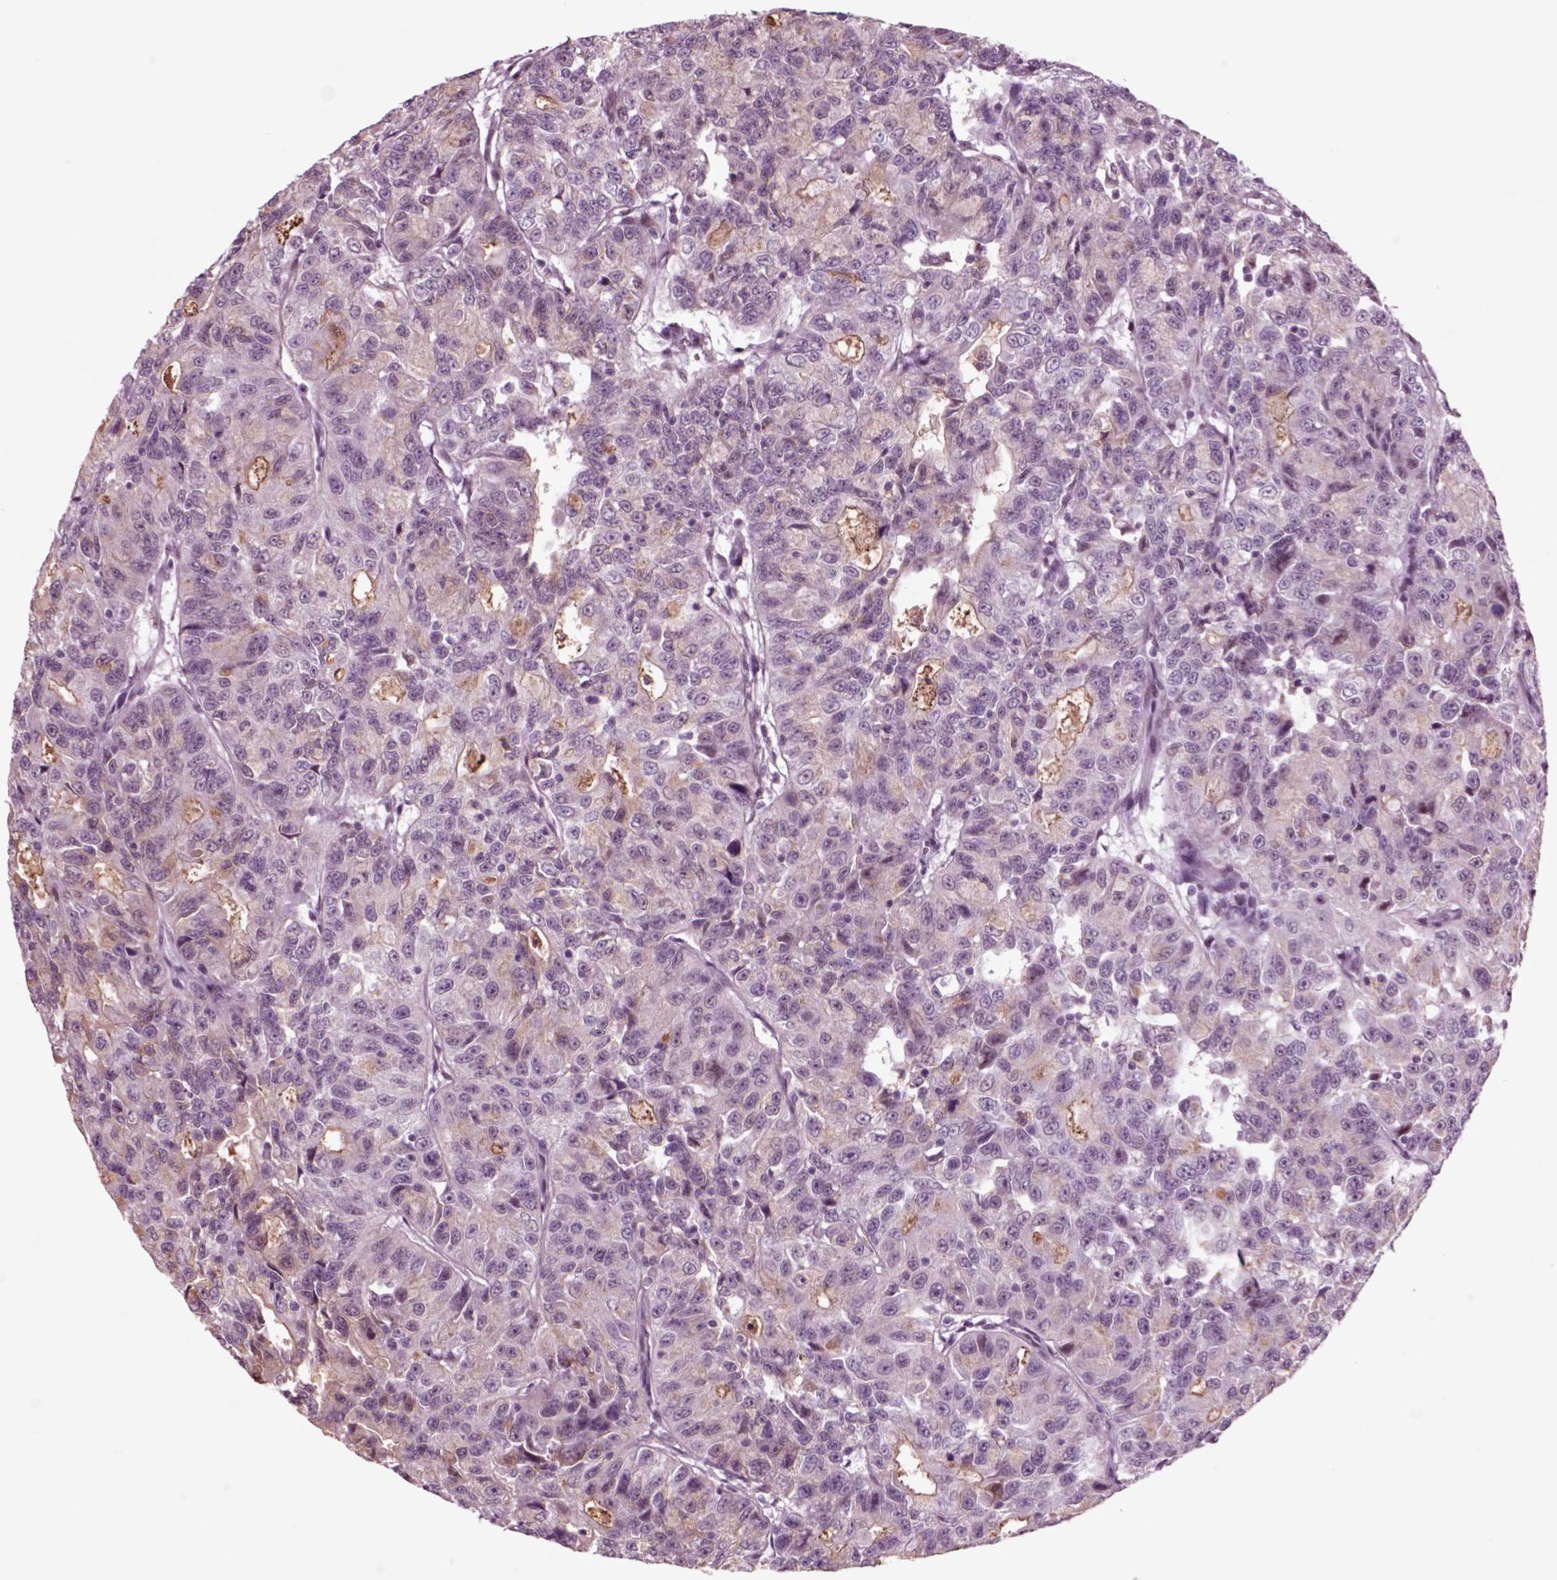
{"staining": {"intensity": "negative", "quantity": "none", "location": "none"}, "tissue": "urothelial cancer", "cell_type": "Tumor cells", "image_type": "cancer", "snomed": [{"axis": "morphology", "description": "Urothelial carcinoma, NOS"}, {"axis": "morphology", "description": "Urothelial carcinoma, High grade"}, {"axis": "topography", "description": "Urinary bladder"}], "caption": "Tumor cells show no significant expression in urothelial carcinoma (high-grade).", "gene": "CHGB", "patient": {"sex": "female", "age": 73}}